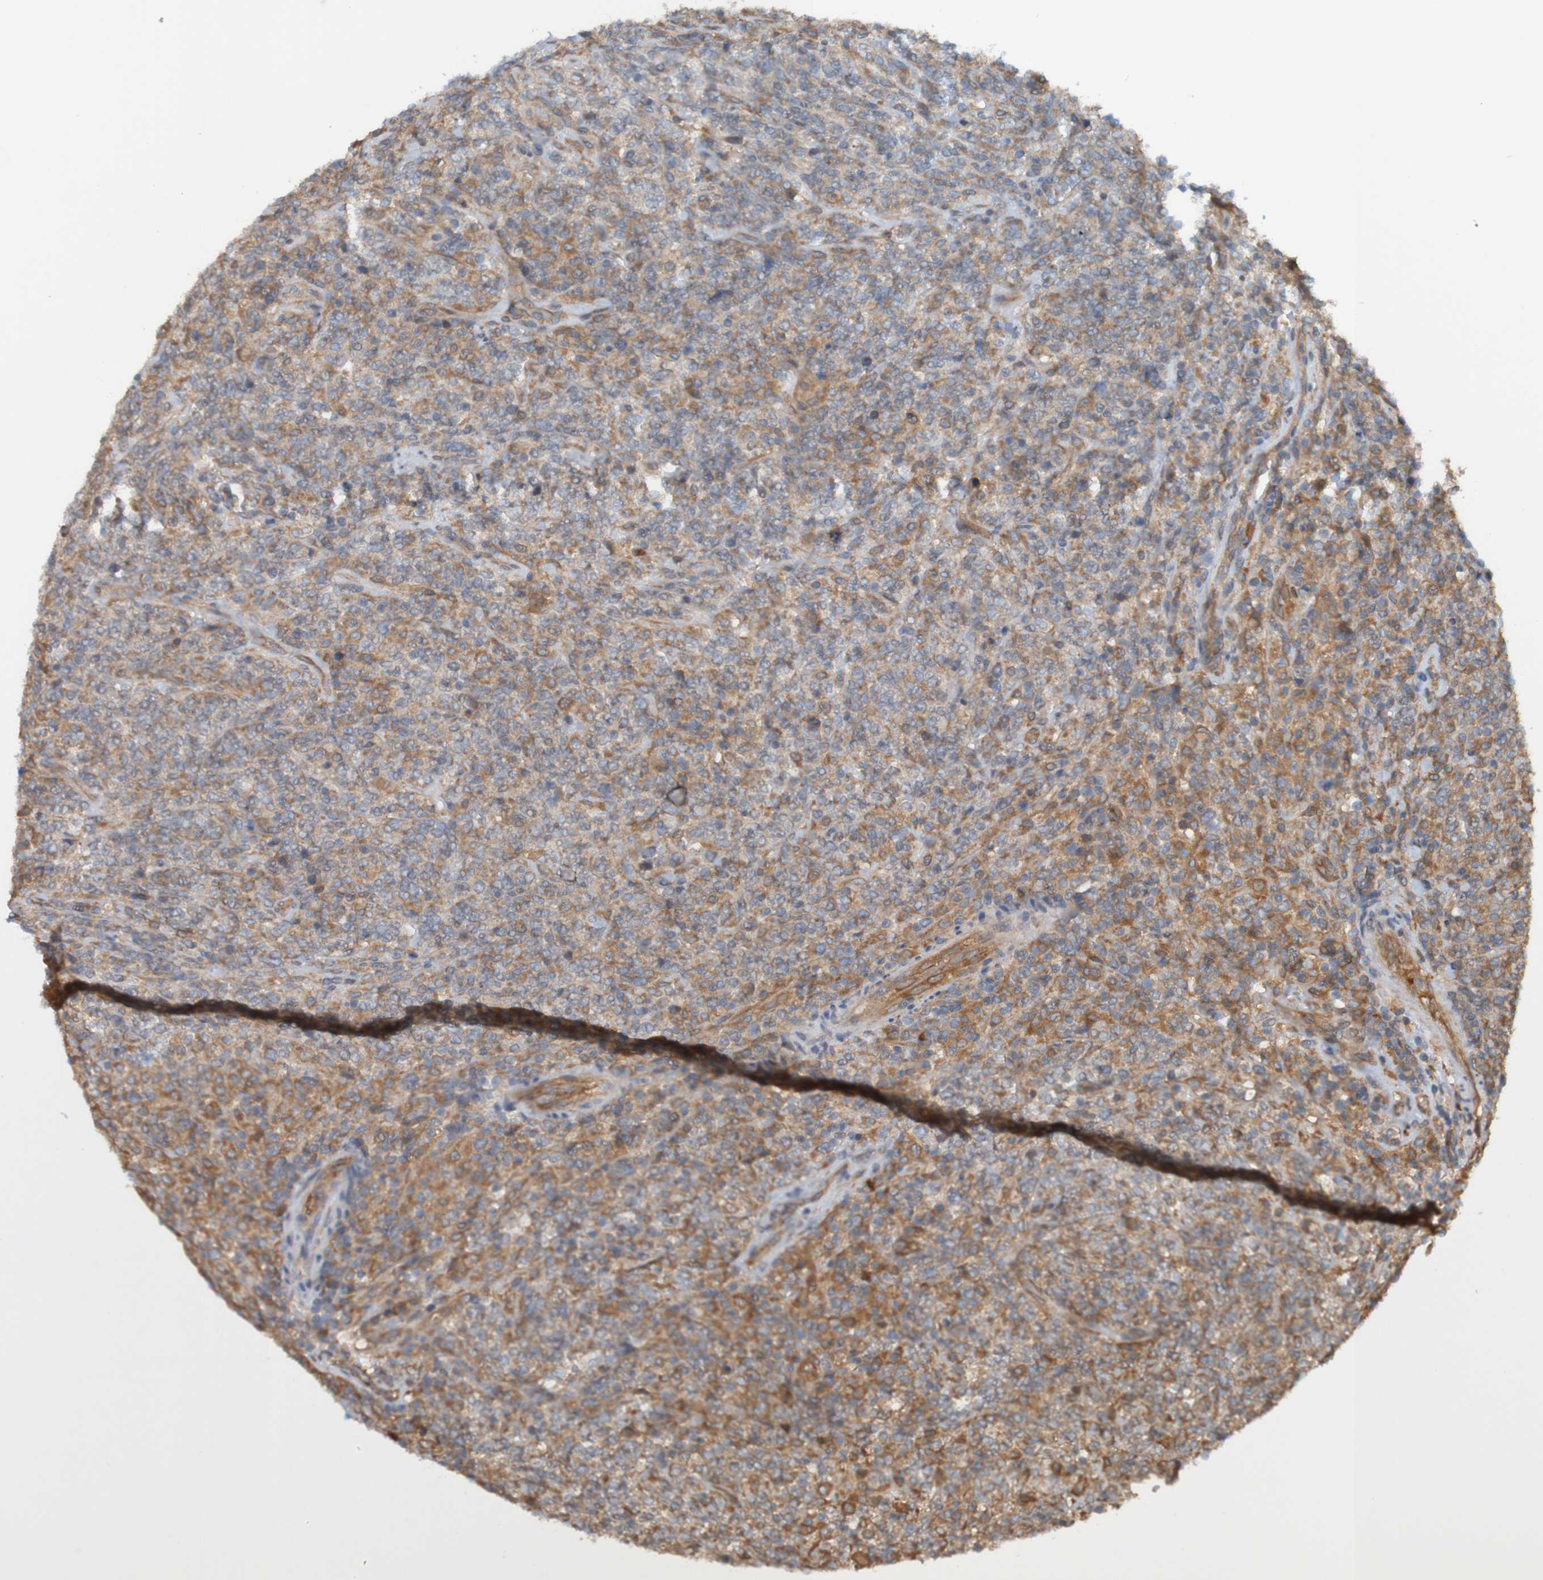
{"staining": {"intensity": "moderate", "quantity": ">75%", "location": "cytoplasmic/membranous"}, "tissue": "lymphoma", "cell_type": "Tumor cells", "image_type": "cancer", "snomed": [{"axis": "morphology", "description": "Malignant lymphoma, non-Hodgkin's type, High grade"}, {"axis": "topography", "description": "Soft tissue"}], "caption": "Protein analysis of malignant lymphoma, non-Hodgkin's type (high-grade) tissue exhibits moderate cytoplasmic/membranous expression in about >75% of tumor cells.", "gene": "DNAJC4", "patient": {"sex": "male", "age": 18}}